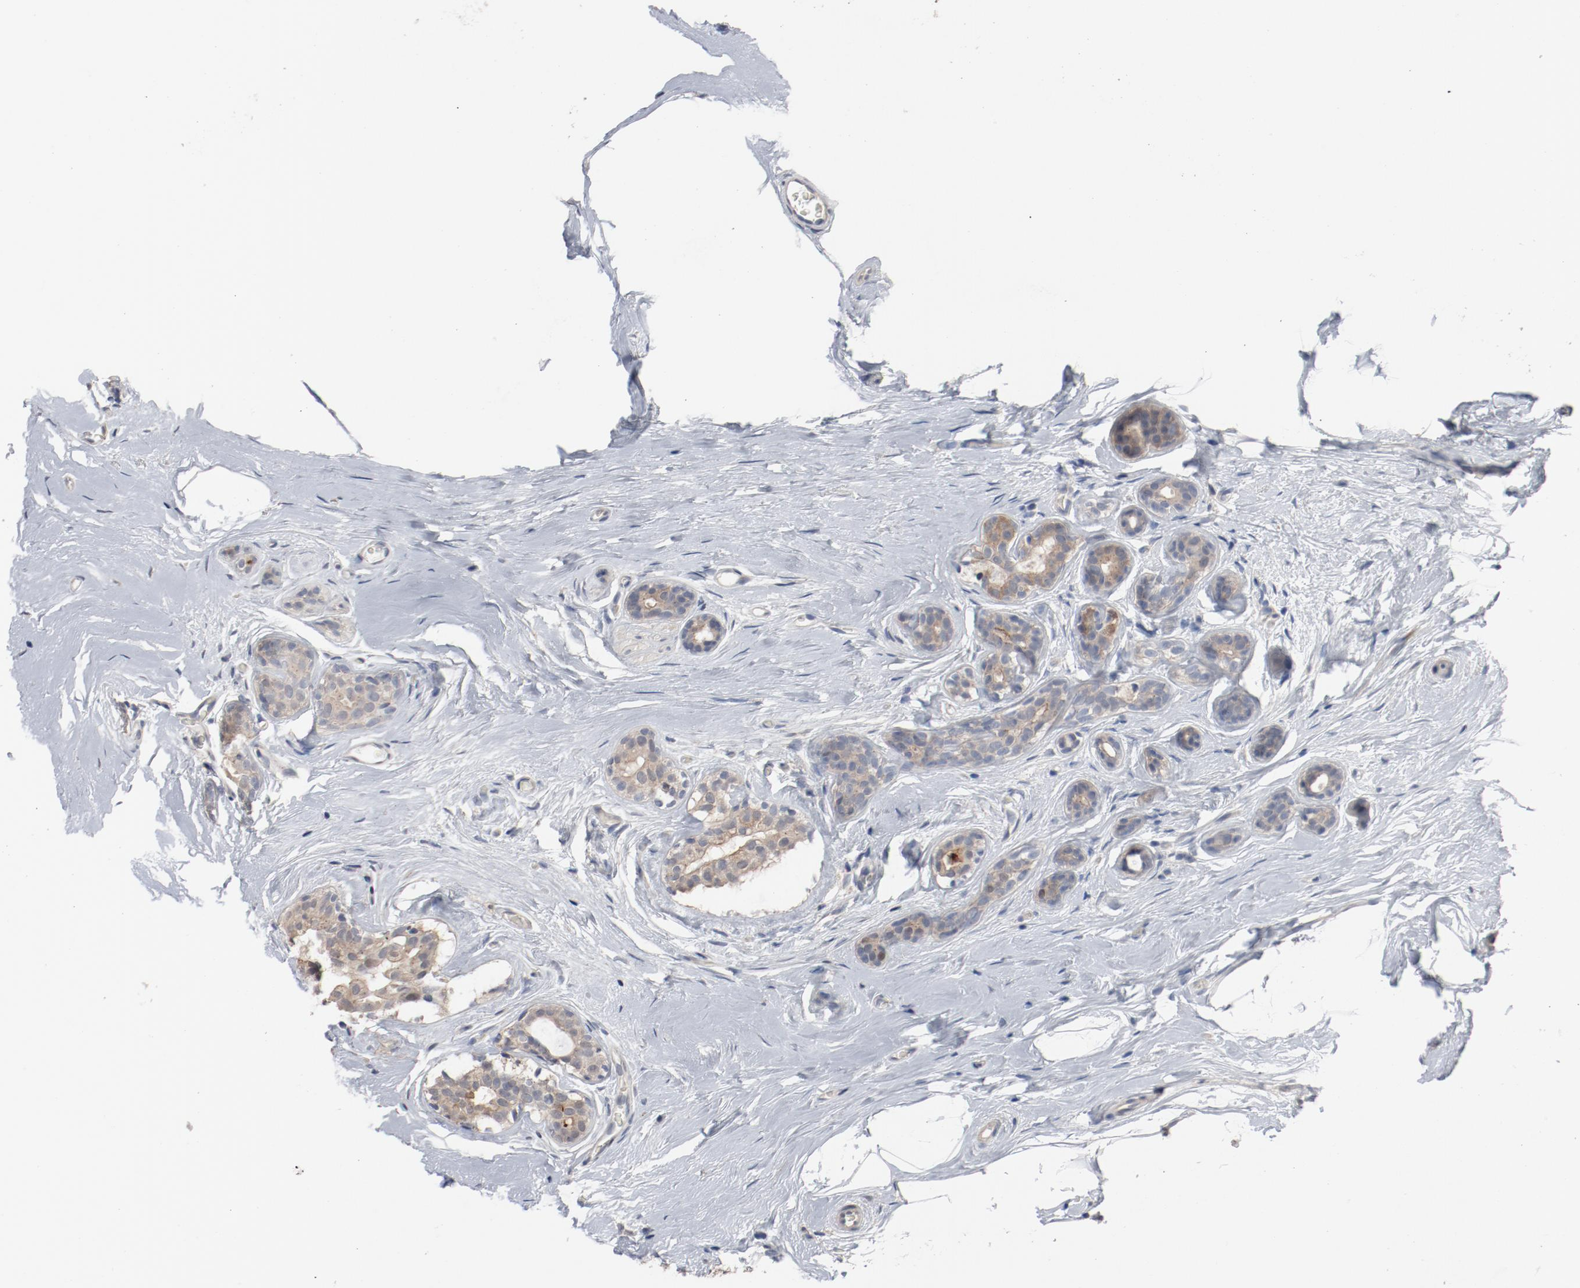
{"staining": {"intensity": "moderate", "quantity": ">75%", "location": "cytoplasmic/membranous"}, "tissue": "breast cancer", "cell_type": "Tumor cells", "image_type": "cancer", "snomed": [{"axis": "morphology", "description": "Lobular carcinoma"}, {"axis": "topography", "description": "Breast"}], "caption": "Immunohistochemistry (IHC) (DAB) staining of human breast cancer exhibits moderate cytoplasmic/membranous protein expression in about >75% of tumor cells. (Brightfield microscopy of DAB IHC at high magnification).", "gene": "DNAL4", "patient": {"sex": "female", "age": 60}}